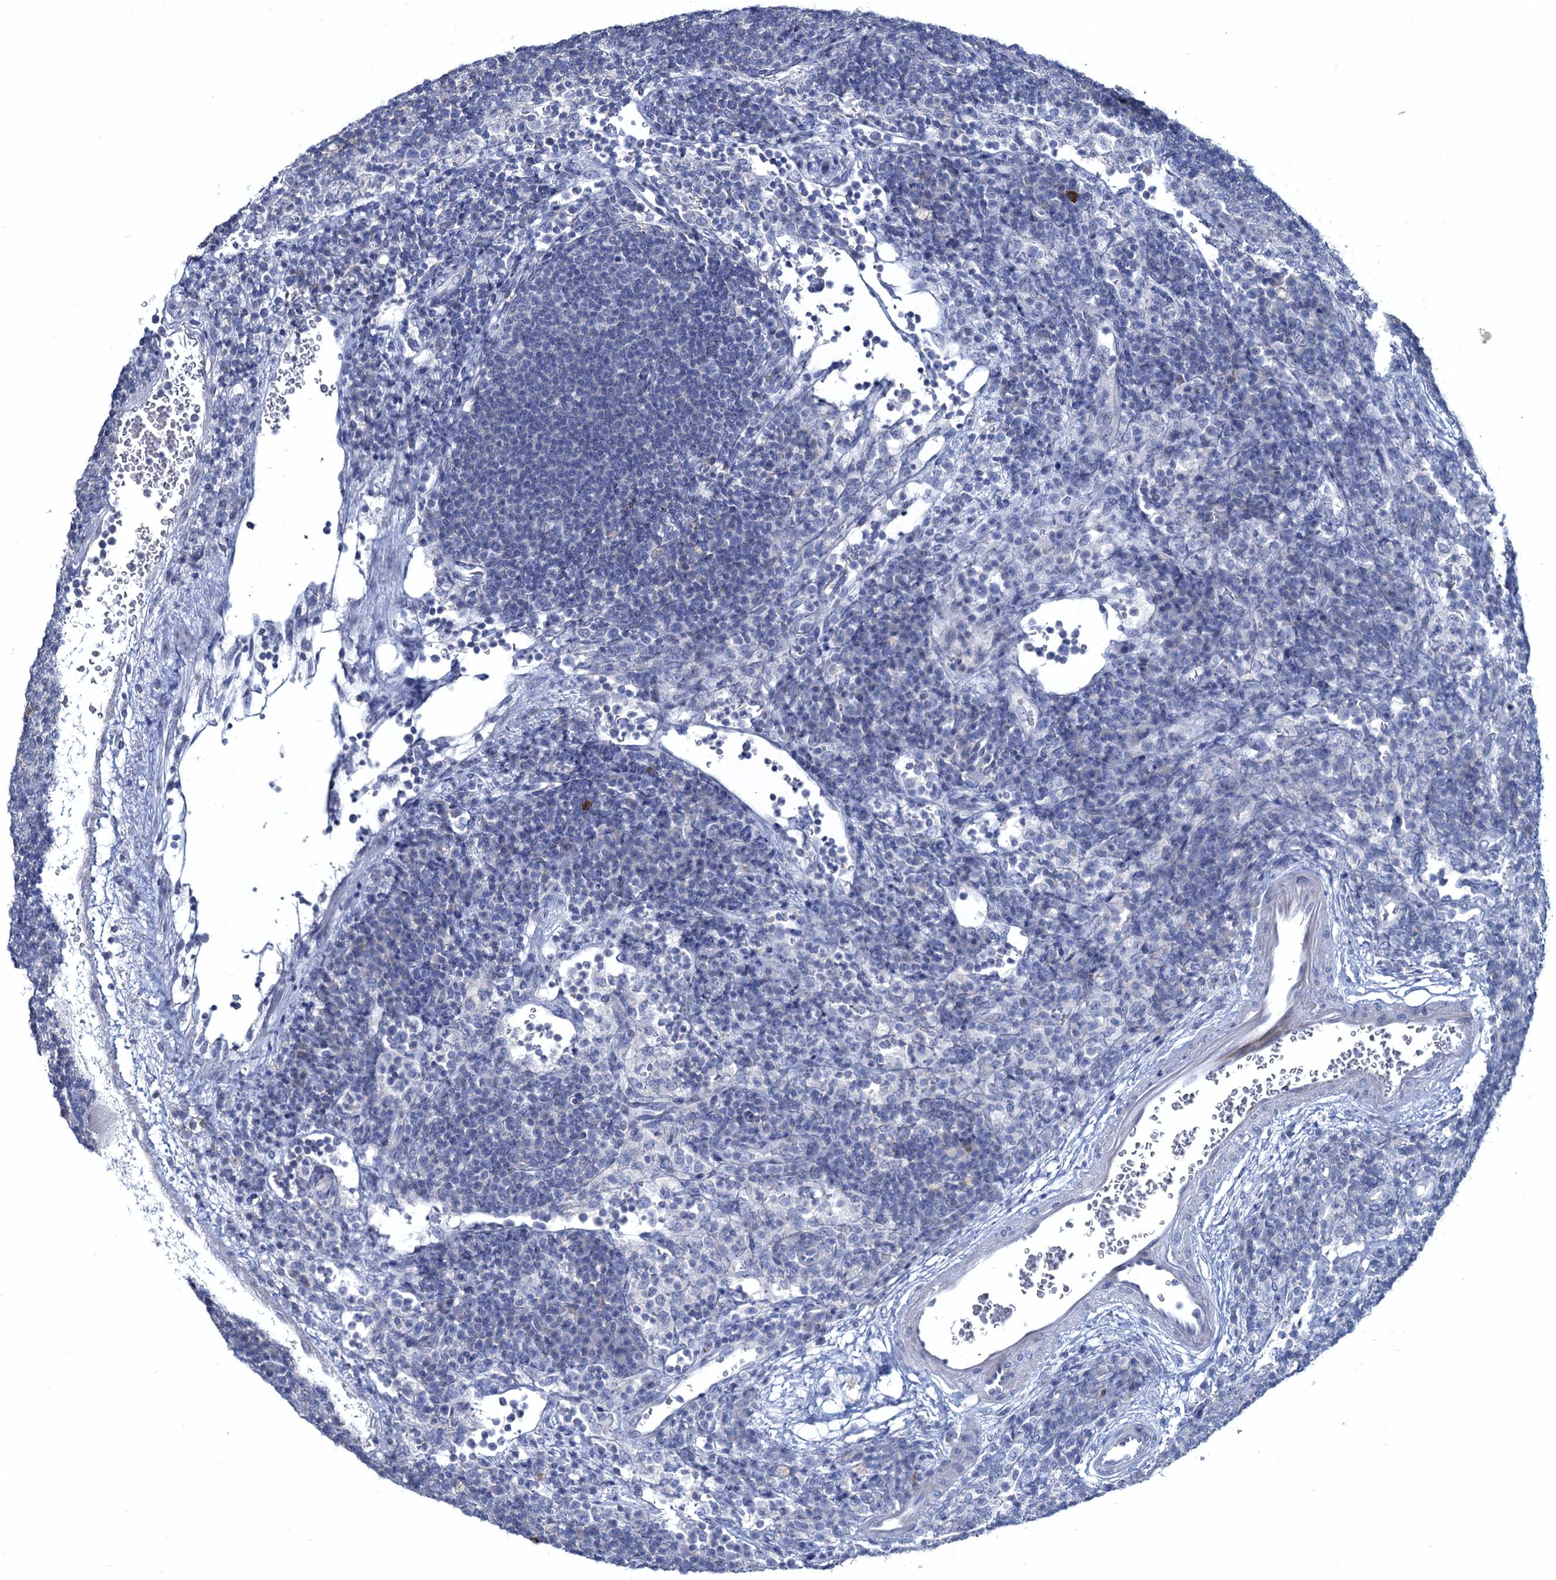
{"staining": {"intensity": "negative", "quantity": "none", "location": "none"}, "tissue": "lymph node", "cell_type": "Germinal center cells", "image_type": "normal", "snomed": [{"axis": "morphology", "description": "Normal tissue, NOS"}, {"axis": "topography", "description": "Lymph node"}], "caption": "The histopathology image shows no significant expression in germinal center cells of lymph node. (Immunohistochemistry (ihc), brightfield microscopy, high magnification).", "gene": "TOX3", "patient": {"sex": "female", "age": 70}}